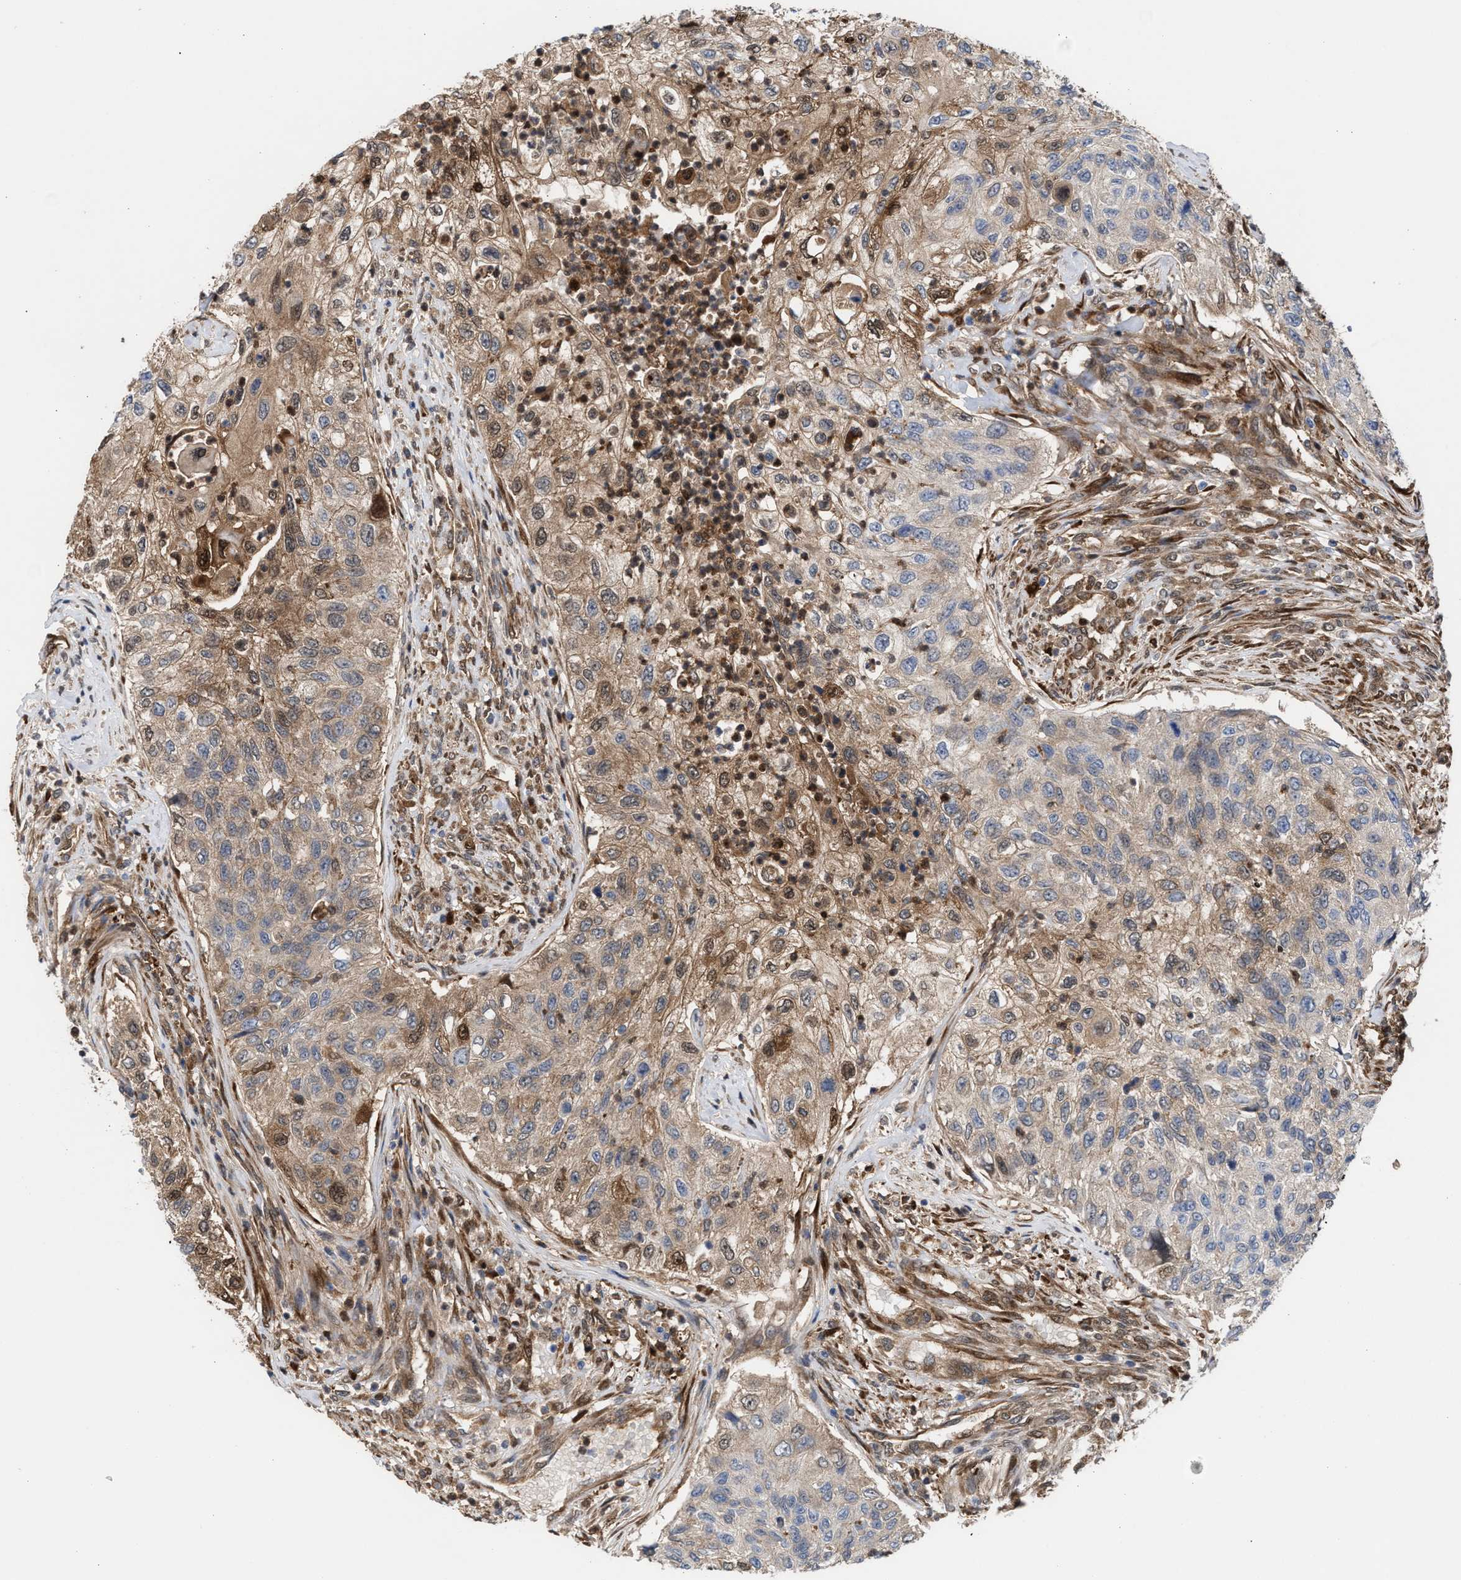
{"staining": {"intensity": "weak", "quantity": "25%-75%", "location": "cytoplasmic/membranous"}, "tissue": "urothelial cancer", "cell_type": "Tumor cells", "image_type": "cancer", "snomed": [{"axis": "morphology", "description": "Urothelial carcinoma, High grade"}, {"axis": "topography", "description": "Urinary bladder"}], "caption": "Brown immunohistochemical staining in human high-grade urothelial carcinoma reveals weak cytoplasmic/membranous staining in about 25%-75% of tumor cells. Using DAB (brown) and hematoxylin (blue) stains, captured at high magnification using brightfield microscopy.", "gene": "TP53I3", "patient": {"sex": "female", "age": 60}}